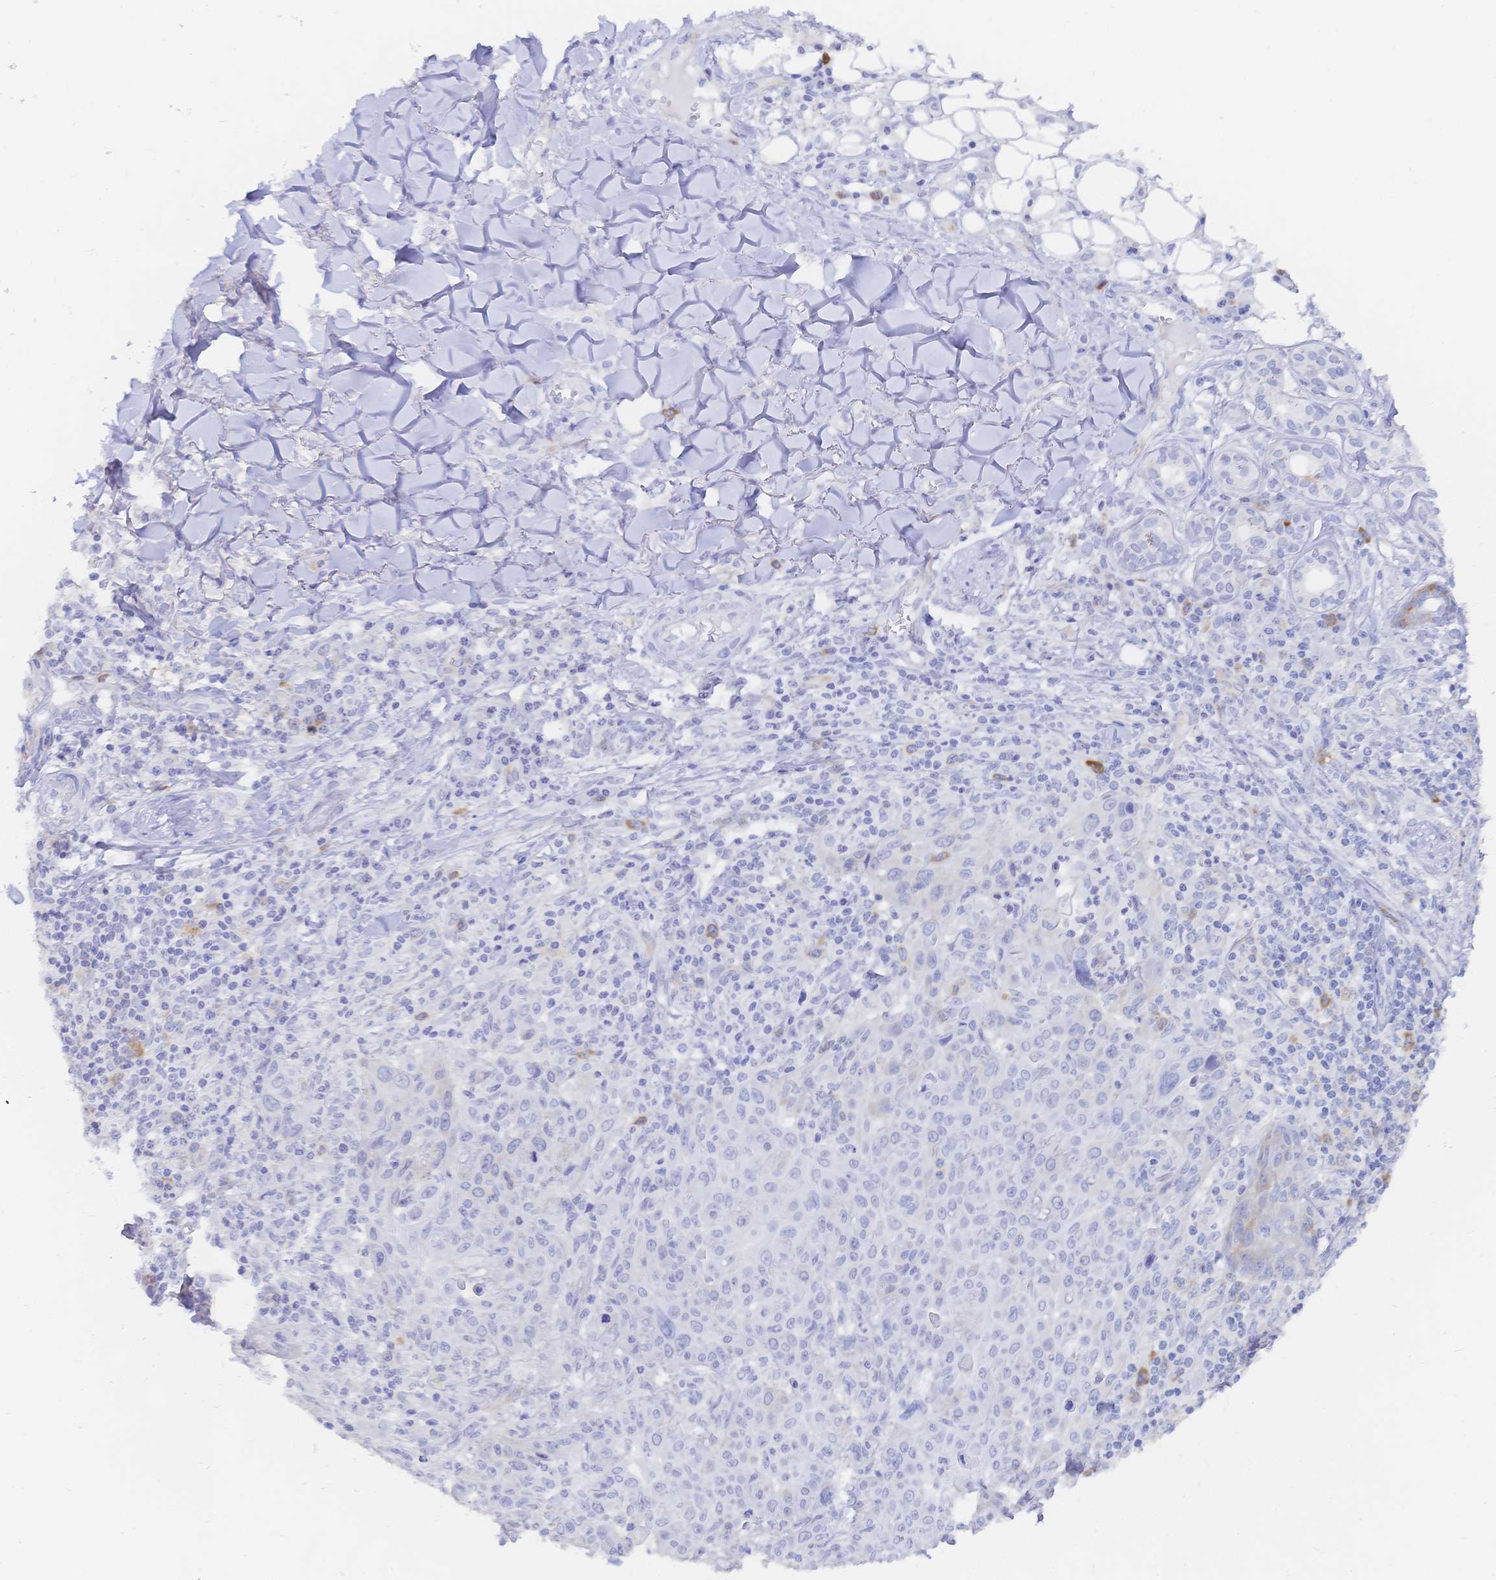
{"staining": {"intensity": "negative", "quantity": "none", "location": "none"}, "tissue": "skin cancer", "cell_type": "Tumor cells", "image_type": "cancer", "snomed": [{"axis": "morphology", "description": "Squamous cell carcinoma, NOS"}, {"axis": "topography", "description": "Skin"}], "caption": "Immunohistochemistry histopathology image of neoplastic tissue: skin cancer stained with DAB displays no significant protein staining in tumor cells.", "gene": "RRM1", "patient": {"sex": "male", "age": 75}}